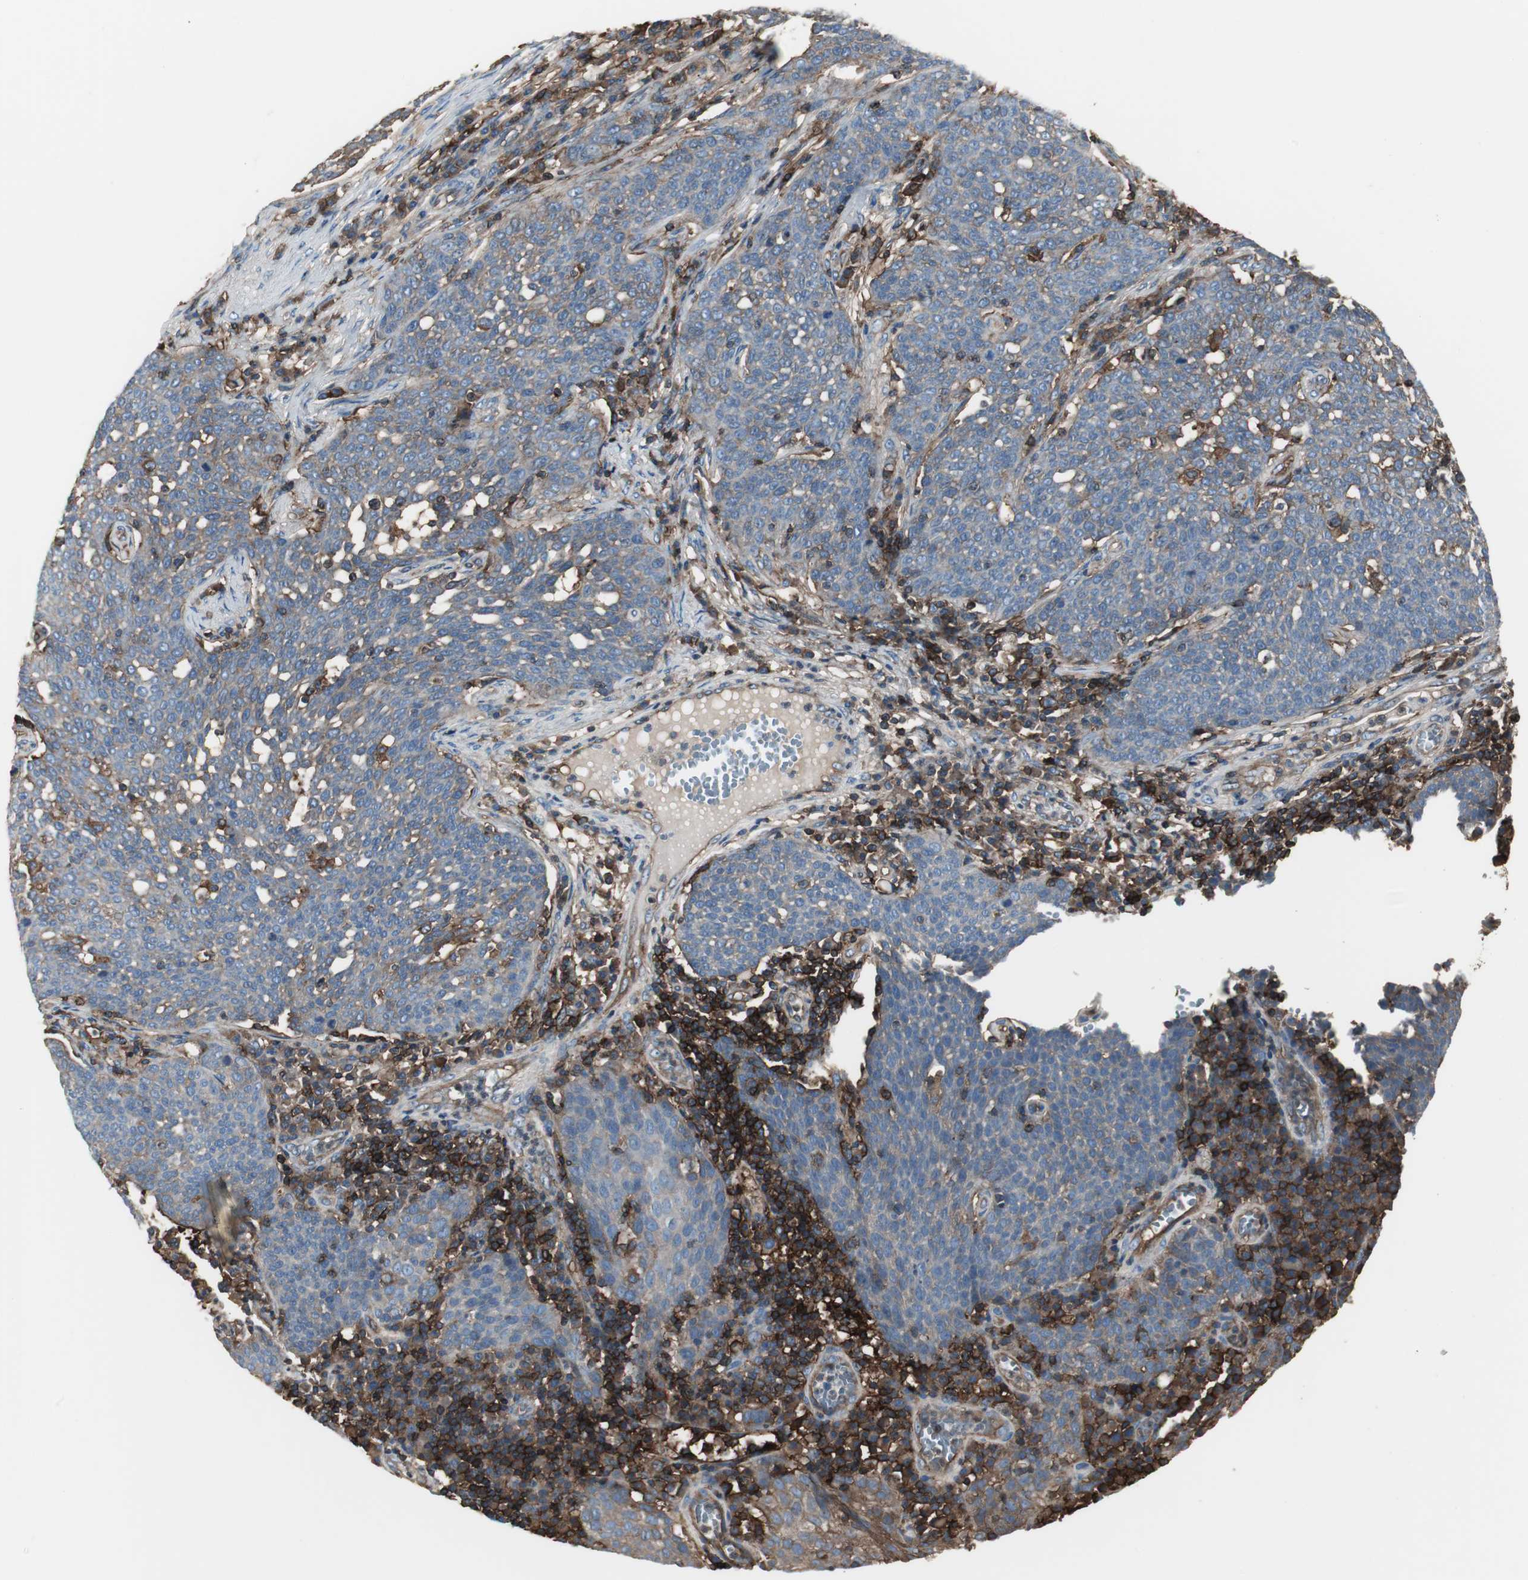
{"staining": {"intensity": "moderate", "quantity": ">75%", "location": "cytoplasmic/membranous"}, "tissue": "cervical cancer", "cell_type": "Tumor cells", "image_type": "cancer", "snomed": [{"axis": "morphology", "description": "Squamous cell carcinoma, NOS"}, {"axis": "topography", "description": "Cervix"}], "caption": "Cervical cancer (squamous cell carcinoma) was stained to show a protein in brown. There is medium levels of moderate cytoplasmic/membranous positivity in about >75% of tumor cells. The staining was performed using DAB, with brown indicating positive protein expression. Nuclei are stained blue with hematoxylin.", "gene": "B2M", "patient": {"sex": "female", "age": 34}}